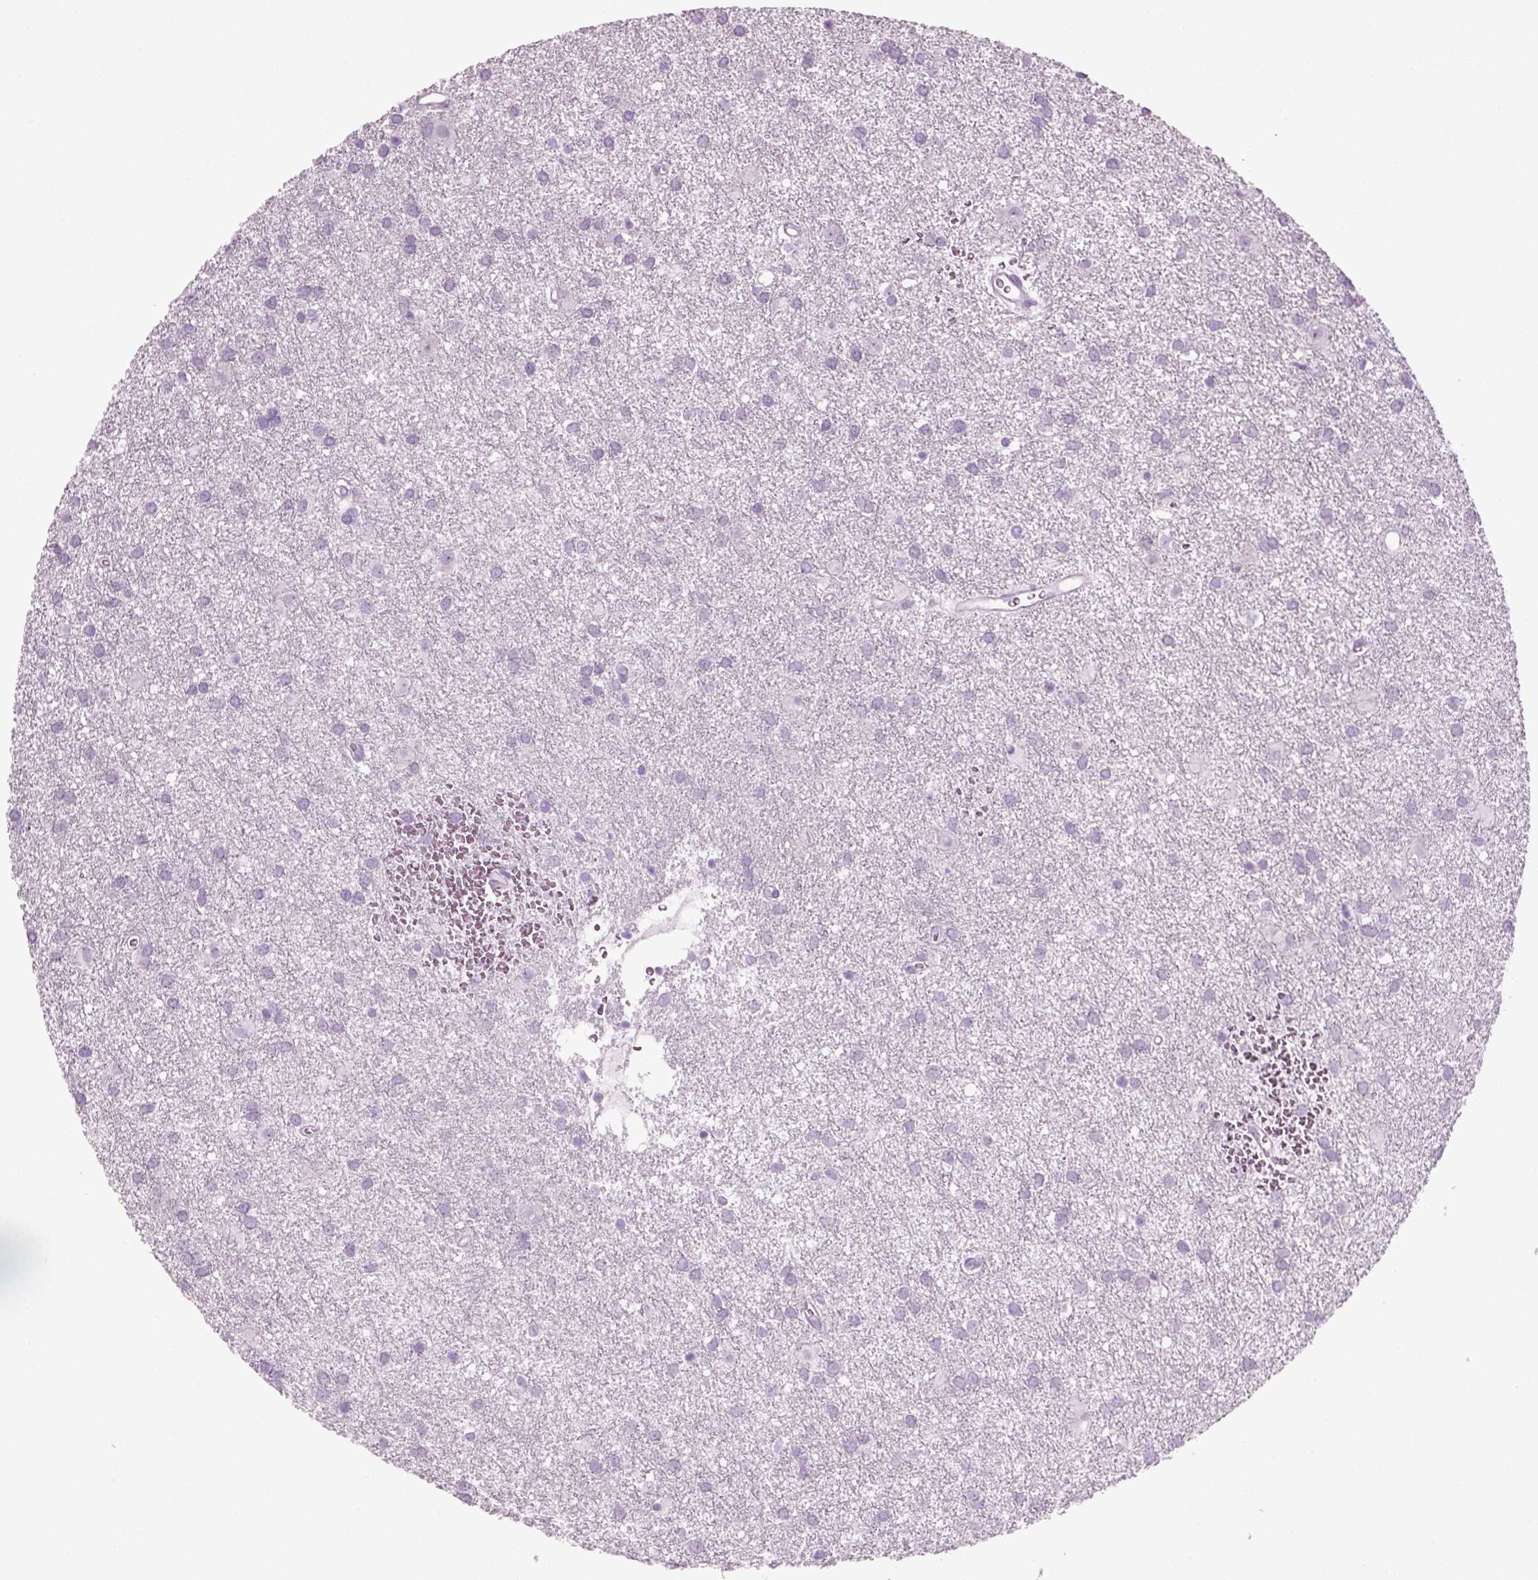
{"staining": {"intensity": "negative", "quantity": "none", "location": "none"}, "tissue": "glioma", "cell_type": "Tumor cells", "image_type": "cancer", "snomed": [{"axis": "morphology", "description": "Glioma, malignant, Low grade"}, {"axis": "topography", "description": "Brain"}], "caption": "Immunohistochemistry of human glioma shows no positivity in tumor cells.", "gene": "PRLH", "patient": {"sex": "male", "age": 58}}